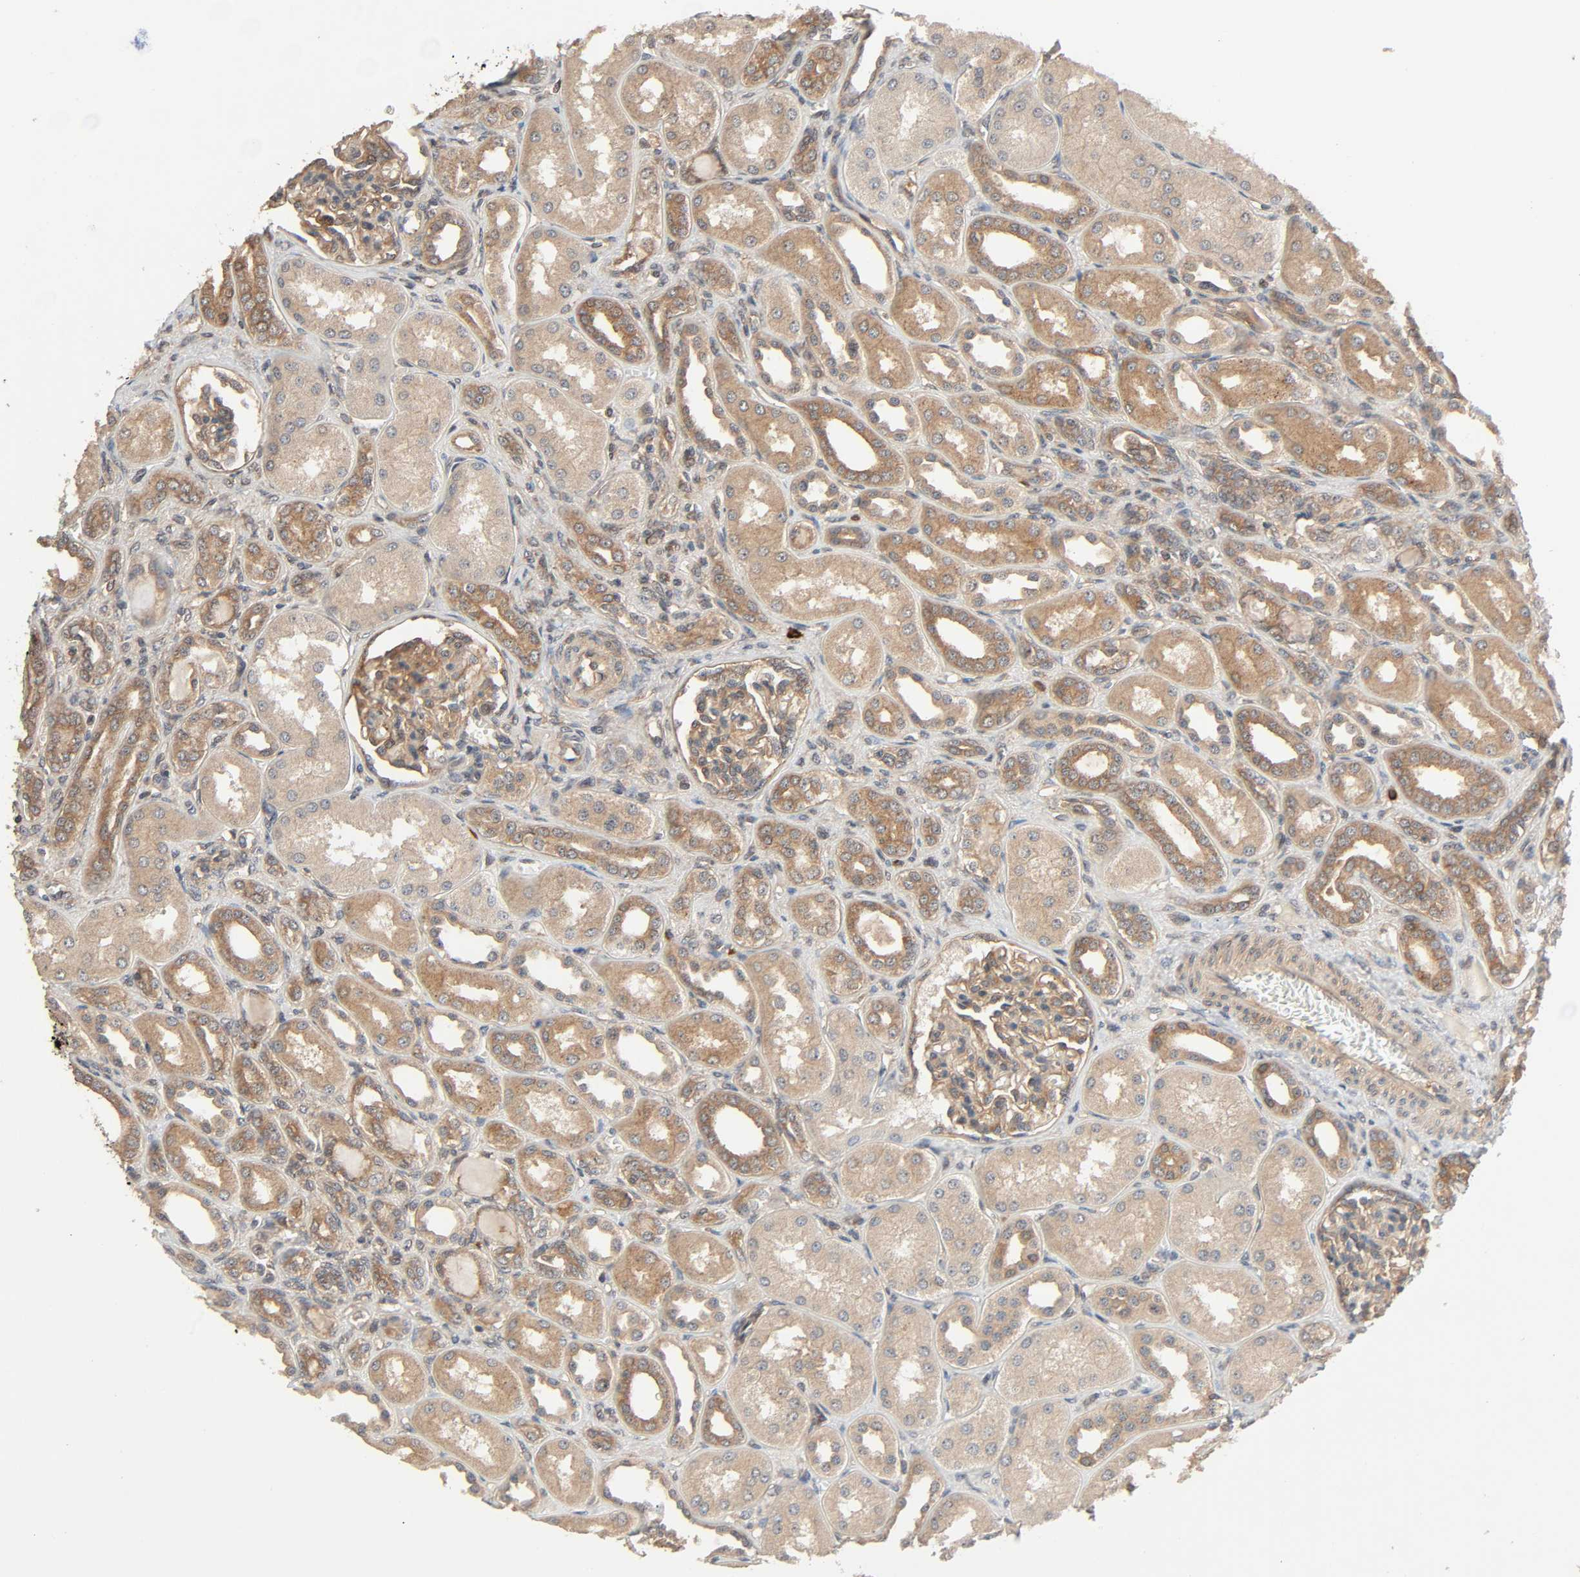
{"staining": {"intensity": "moderate", "quantity": ">75%", "location": "cytoplasmic/membranous"}, "tissue": "kidney", "cell_type": "Cells in glomeruli", "image_type": "normal", "snomed": [{"axis": "morphology", "description": "Normal tissue, NOS"}, {"axis": "topography", "description": "Kidney"}], "caption": "Cells in glomeruli show medium levels of moderate cytoplasmic/membranous positivity in approximately >75% of cells in unremarkable human kidney. The protein is stained brown, and the nuclei are stained in blue (DAB IHC with brightfield microscopy, high magnification).", "gene": "PPP2R1B", "patient": {"sex": "male", "age": 7}}